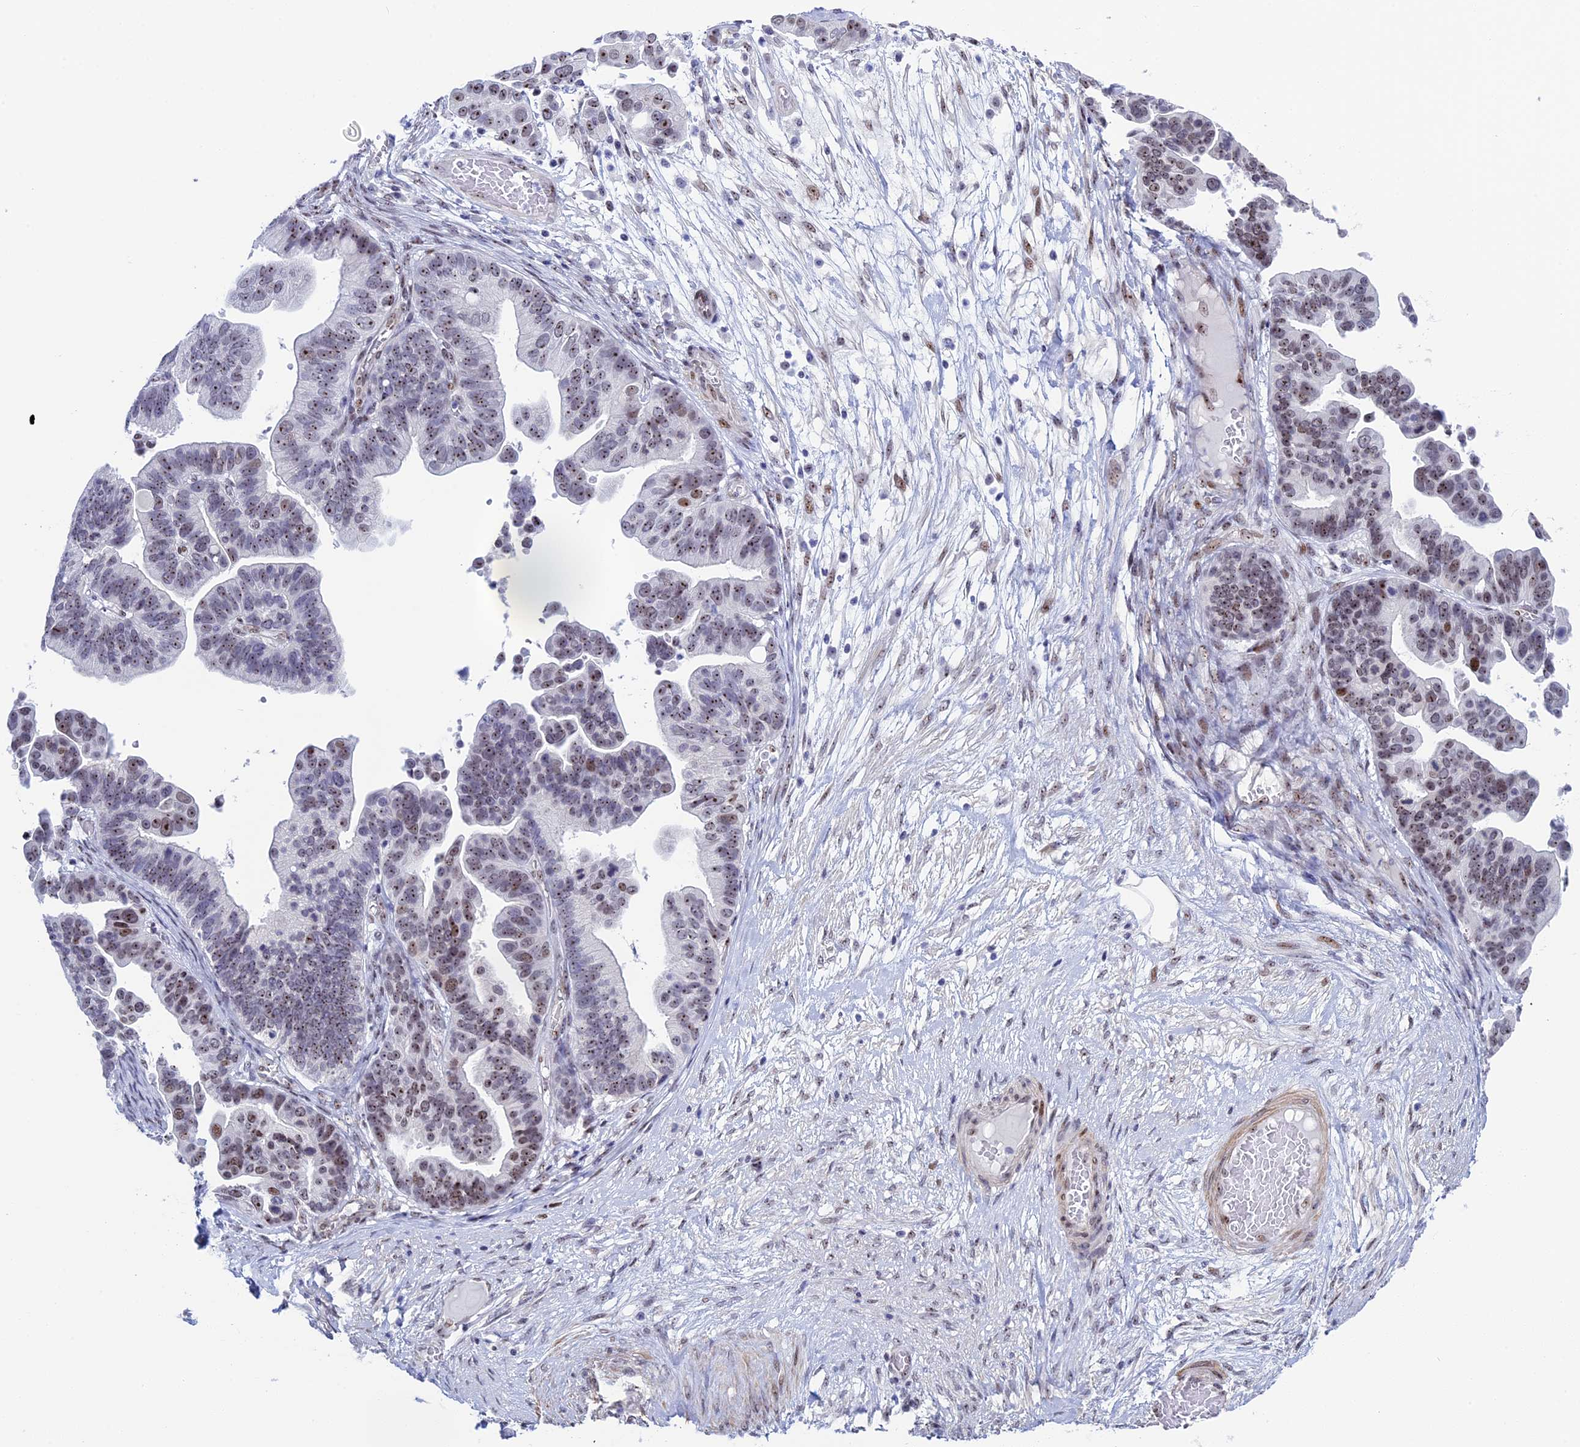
{"staining": {"intensity": "moderate", "quantity": "25%-75%", "location": "nuclear"}, "tissue": "ovarian cancer", "cell_type": "Tumor cells", "image_type": "cancer", "snomed": [{"axis": "morphology", "description": "Cystadenocarcinoma, serous, NOS"}, {"axis": "topography", "description": "Ovary"}], "caption": "Tumor cells exhibit medium levels of moderate nuclear positivity in approximately 25%-75% of cells in ovarian serous cystadenocarcinoma.", "gene": "CCDC86", "patient": {"sex": "female", "age": 56}}